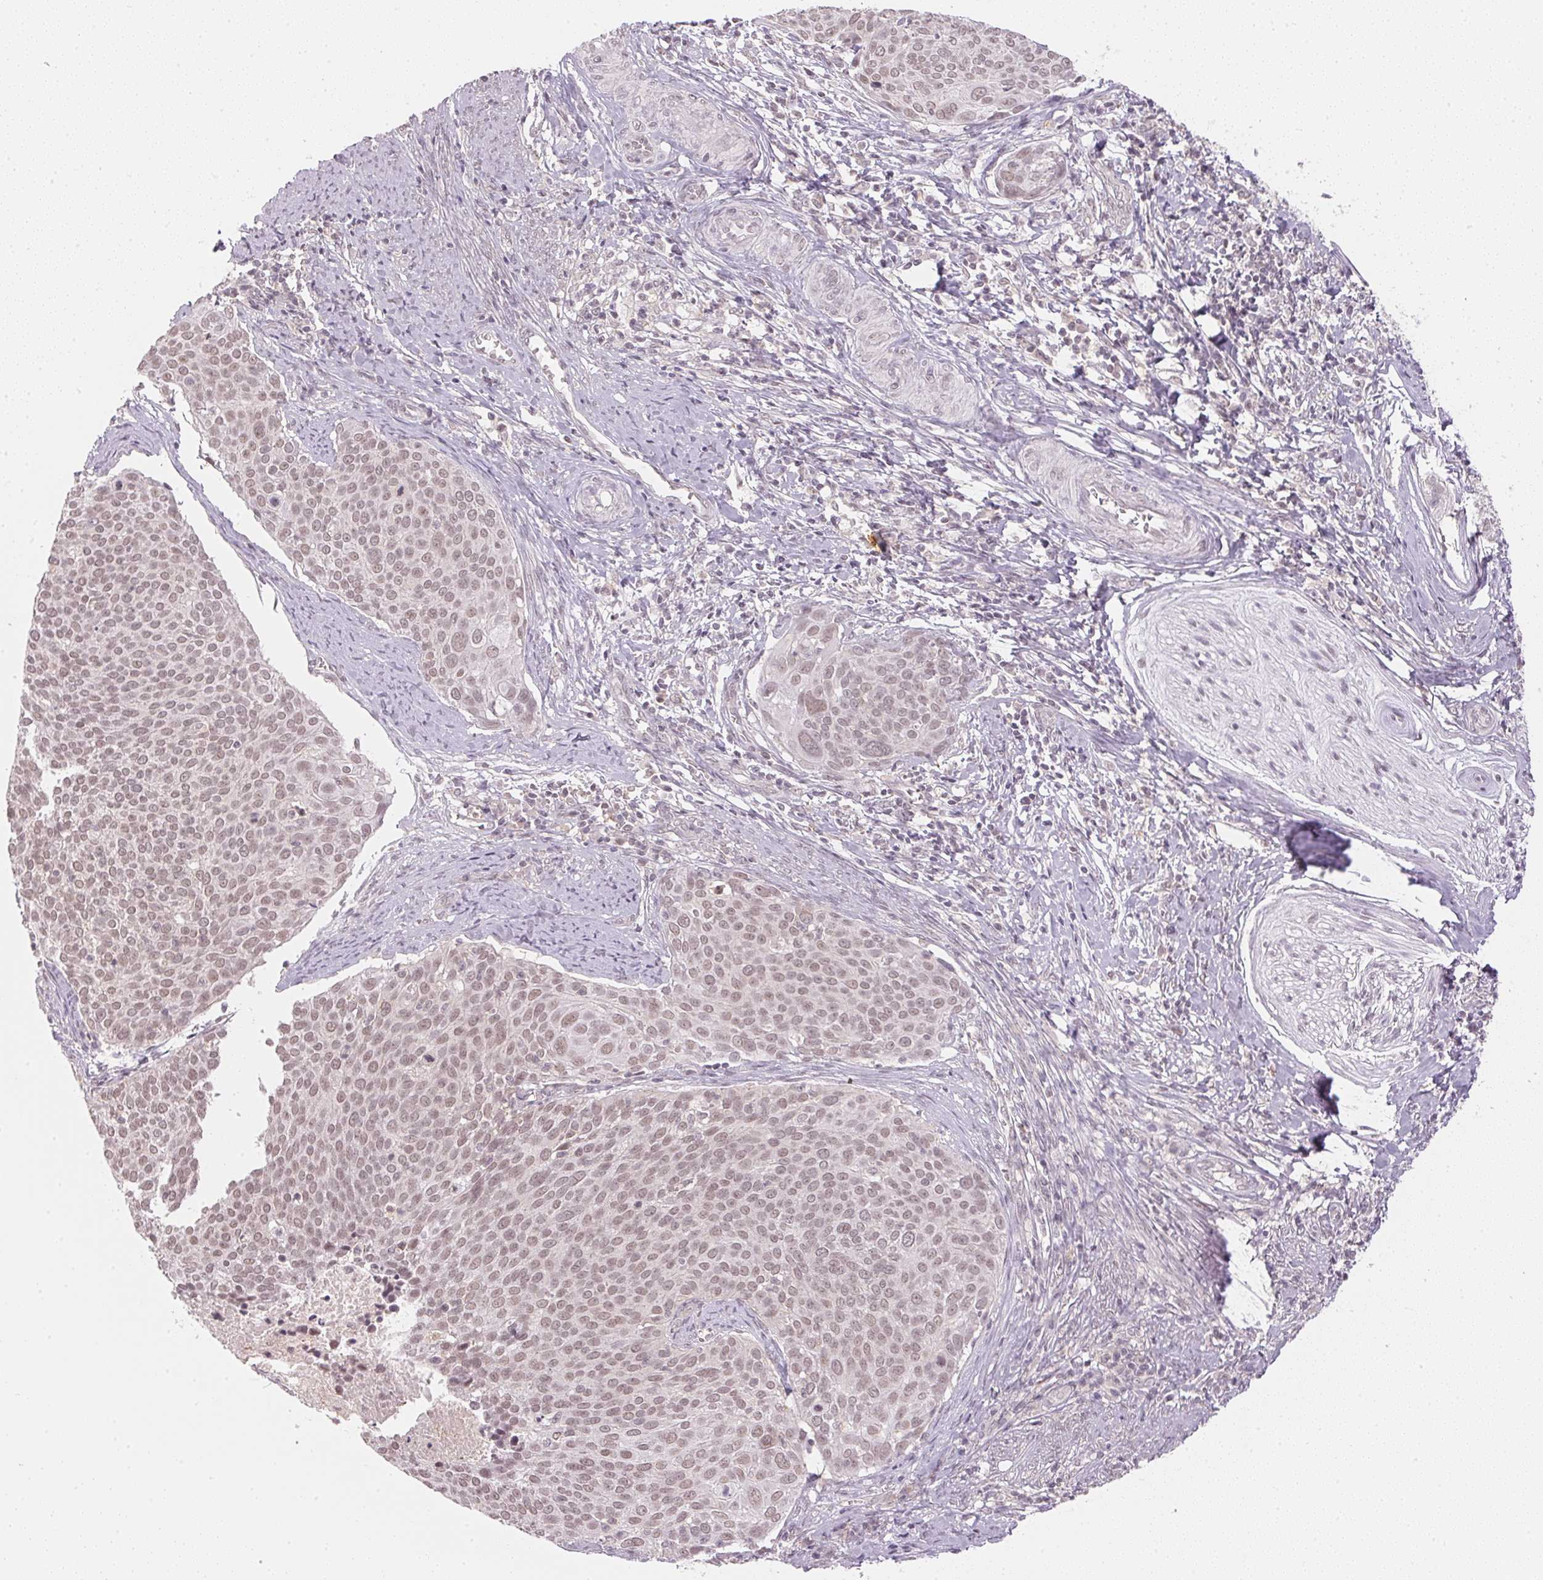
{"staining": {"intensity": "weak", "quantity": ">75%", "location": "nuclear"}, "tissue": "cervical cancer", "cell_type": "Tumor cells", "image_type": "cancer", "snomed": [{"axis": "morphology", "description": "Squamous cell carcinoma, NOS"}, {"axis": "topography", "description": "Cervix"}], "caption": "Approximately >75% of tumor cells in cervical cancer exhibit weak nuclear protein staining as visualized by brown immunohistochemical staining.", "gene": "KPRP", "patient": {"sex": "female", "age": 39}}